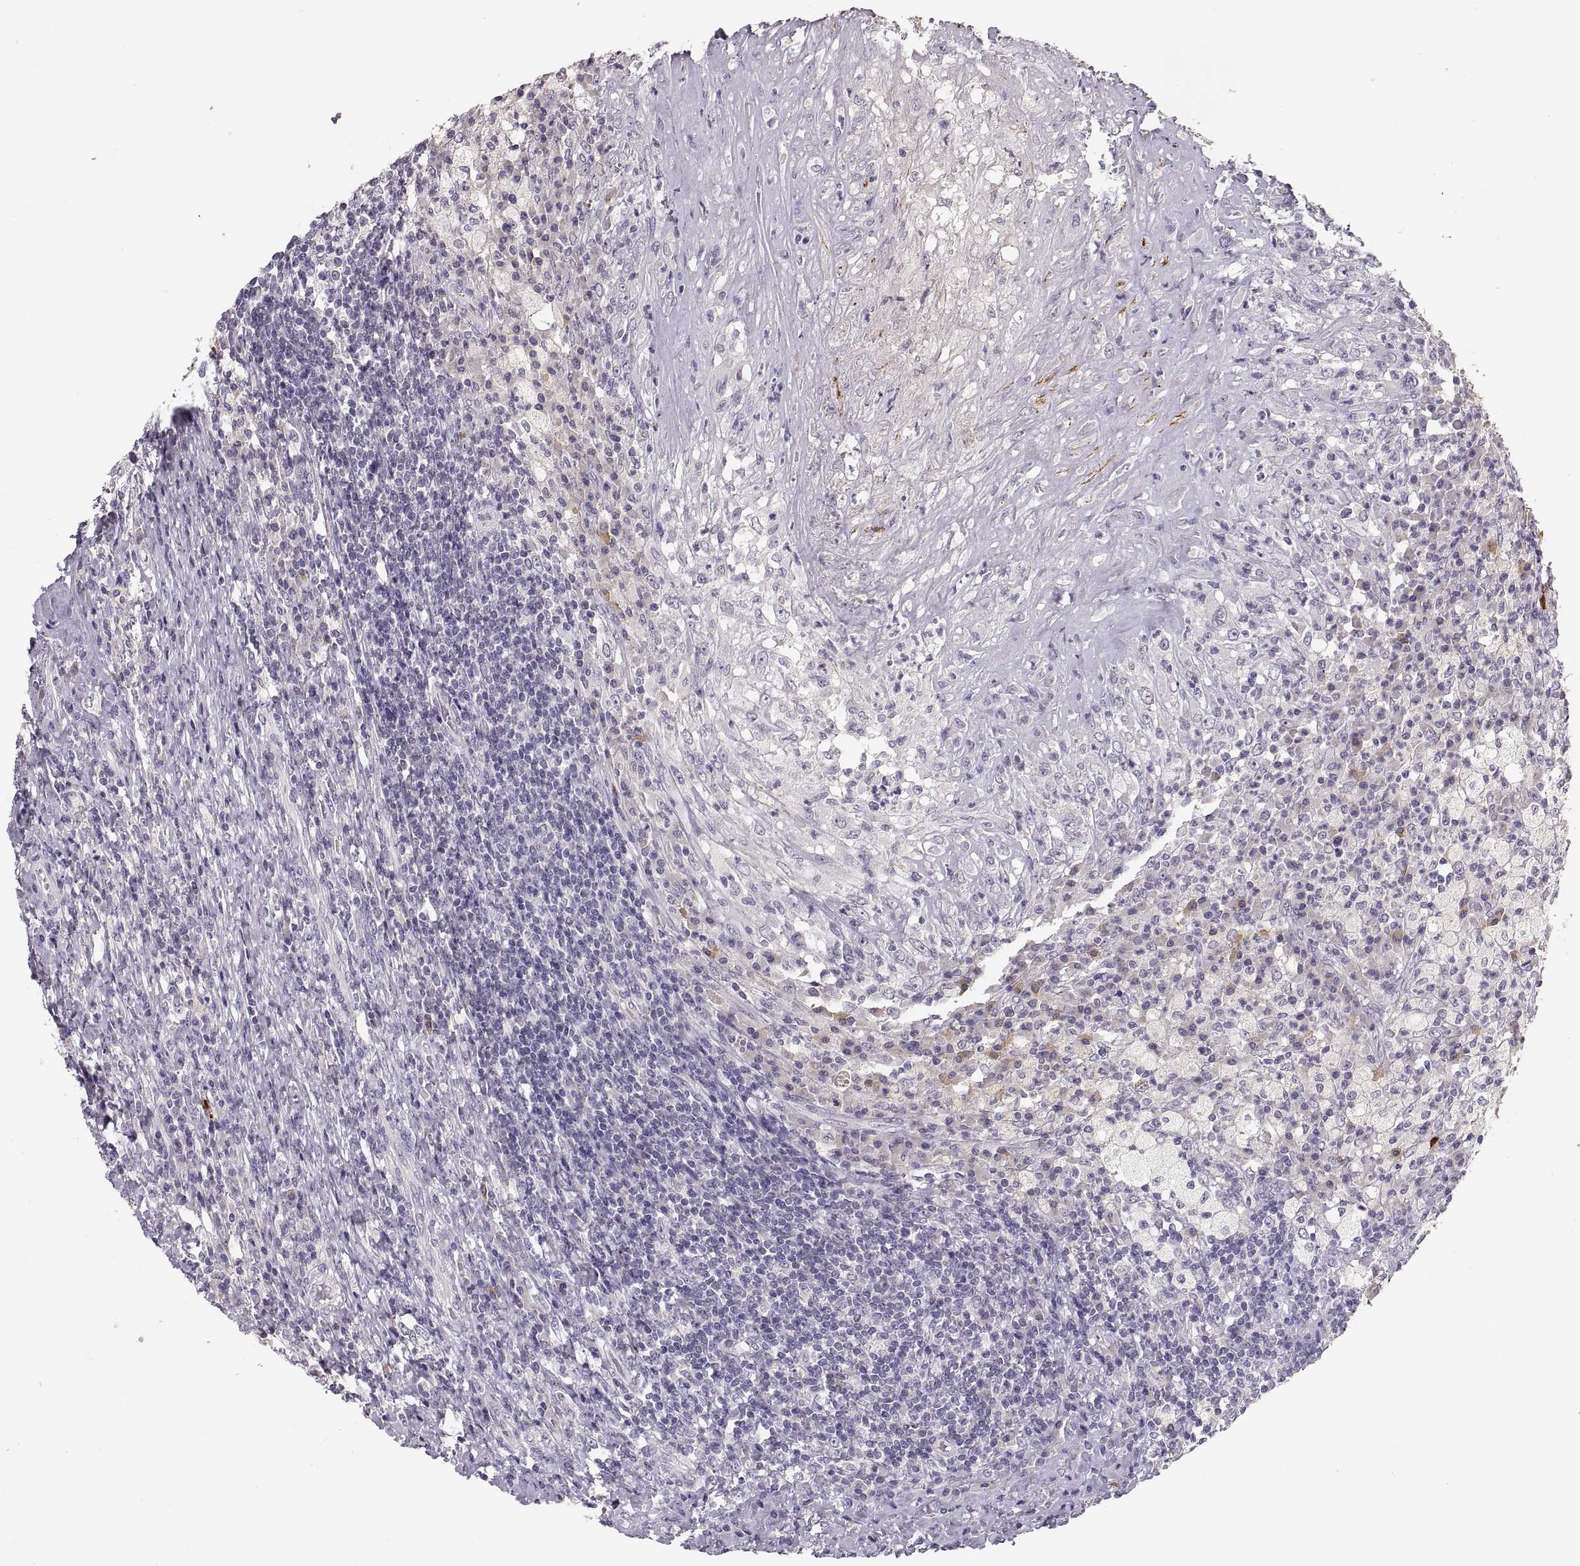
{"staining": {"intensity": "negative", "quantity": "none", "location": "none"}, "tissue": "testis cancer", "cell_type": "Tumor cells", "image_type": "cancer", "snomed": [{"axis": "morphology", "description": "Necrosis, NOS"}, {"axis": "morphology", "description": "Carcinoma, Embryonal, NOS"}, {"axis": "topography", "description": "Testis"}], "caption": "Human testis cancer (embryonal carcinoma) stained for a protein using IHC reveals no expression in tumor cells.", "gene": "CDH2", "patient": {"sex": "male", "age": 19}}